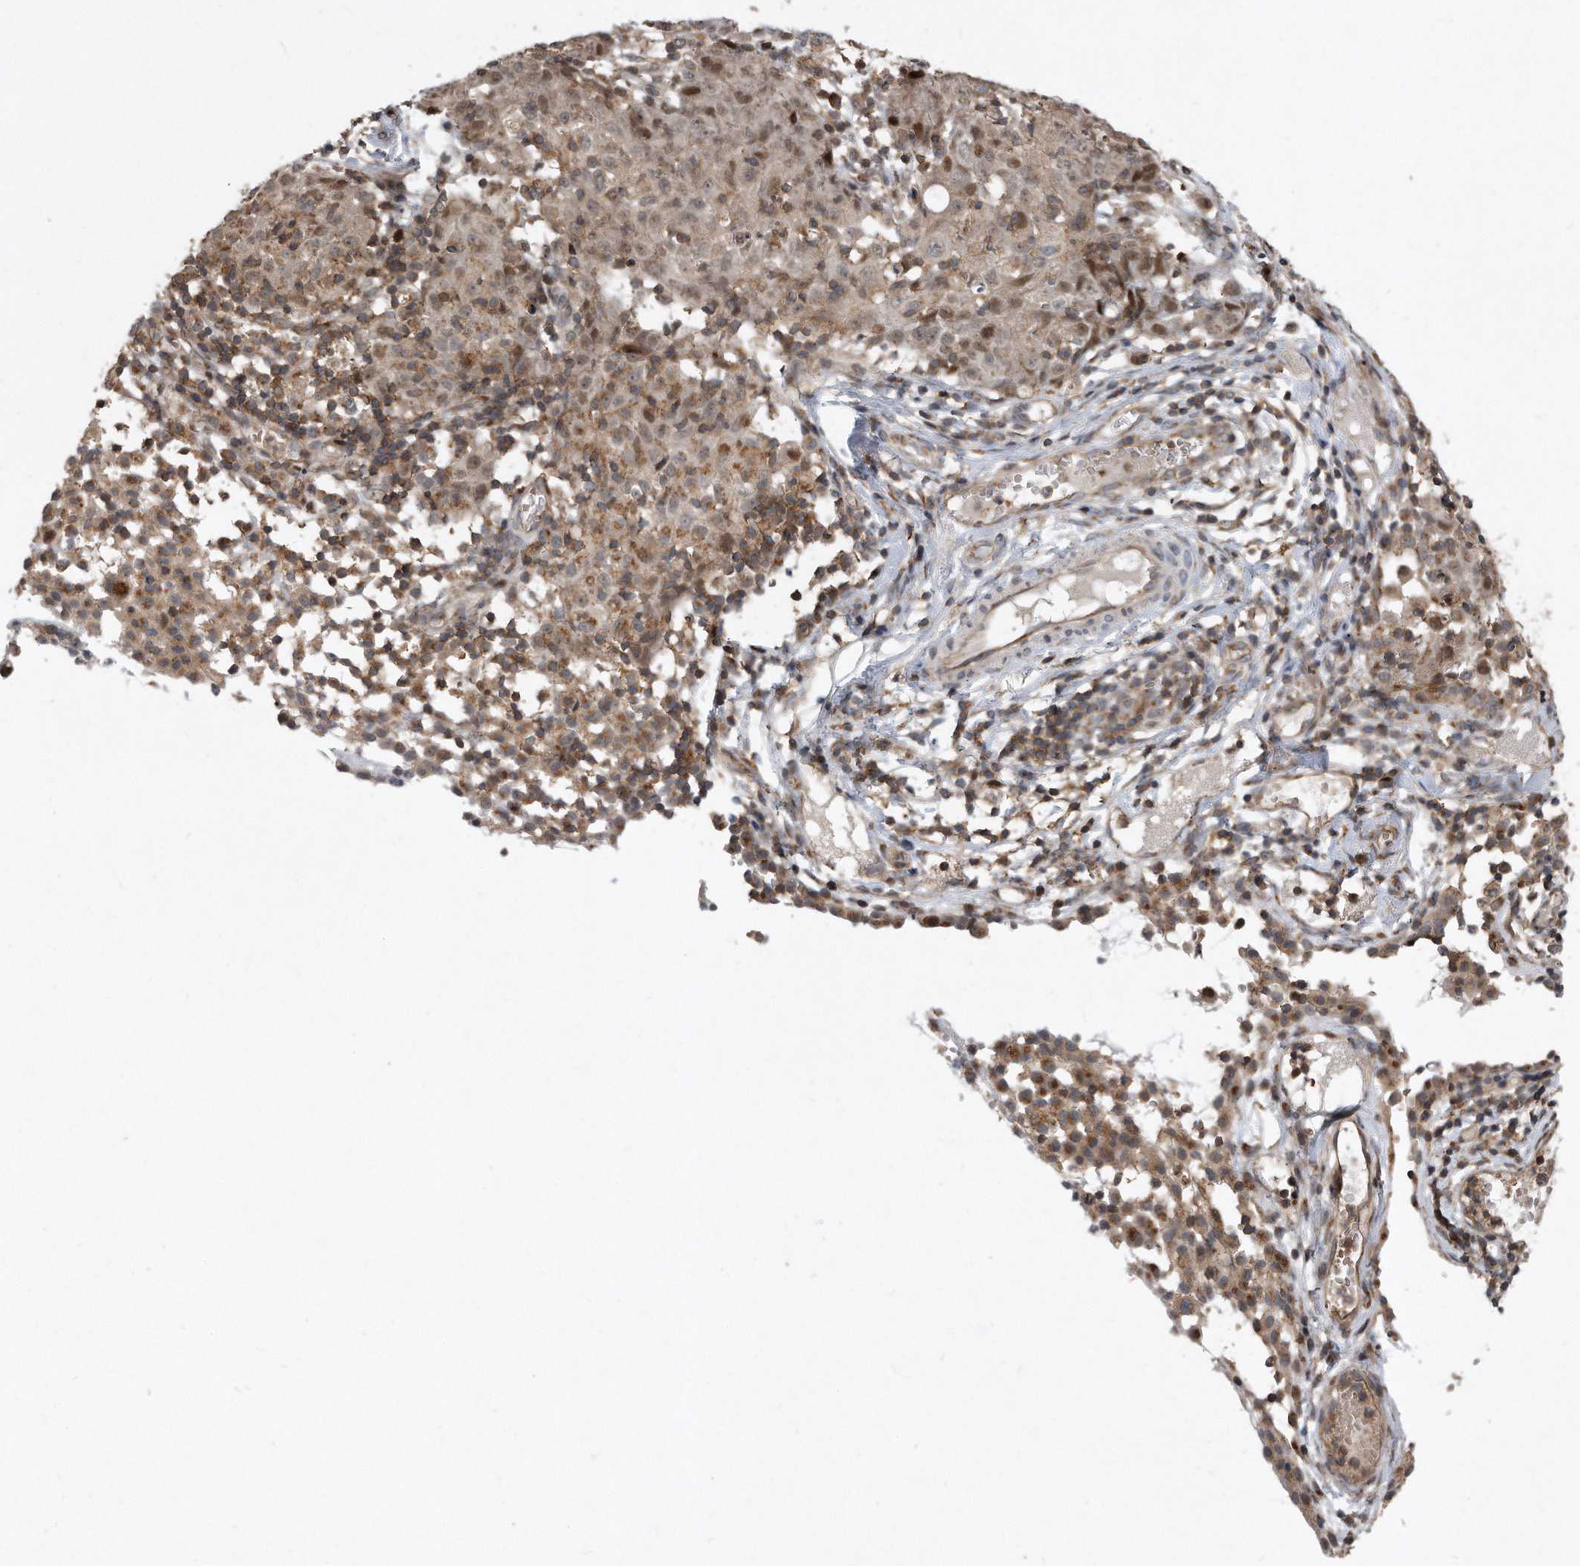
{"staining": {"intensity": "moderate", "quantity": "25%-75%", "location": "cytoplasmic/membranous,nuclear"}, "tissue": "ovarian cancer", "cell_type": "Tumor cells", "image_type": "cancer", "snomed": [{"axis": "morphology", "description": "Carcinoma, endometroid"}, {"axis": "topography", "description": "Ovary"}], "caption": "A high-resolution histopathology image shows immunohistochemistry staining of ovarian cancer (endometroid carcinoma), which reveals moderate cytoplasmic/membranous and nuclear positivity in about 25%-75% of tumor cells.", "gene": "PGBD2", "patient": {"sex": "female", "age": 42}}